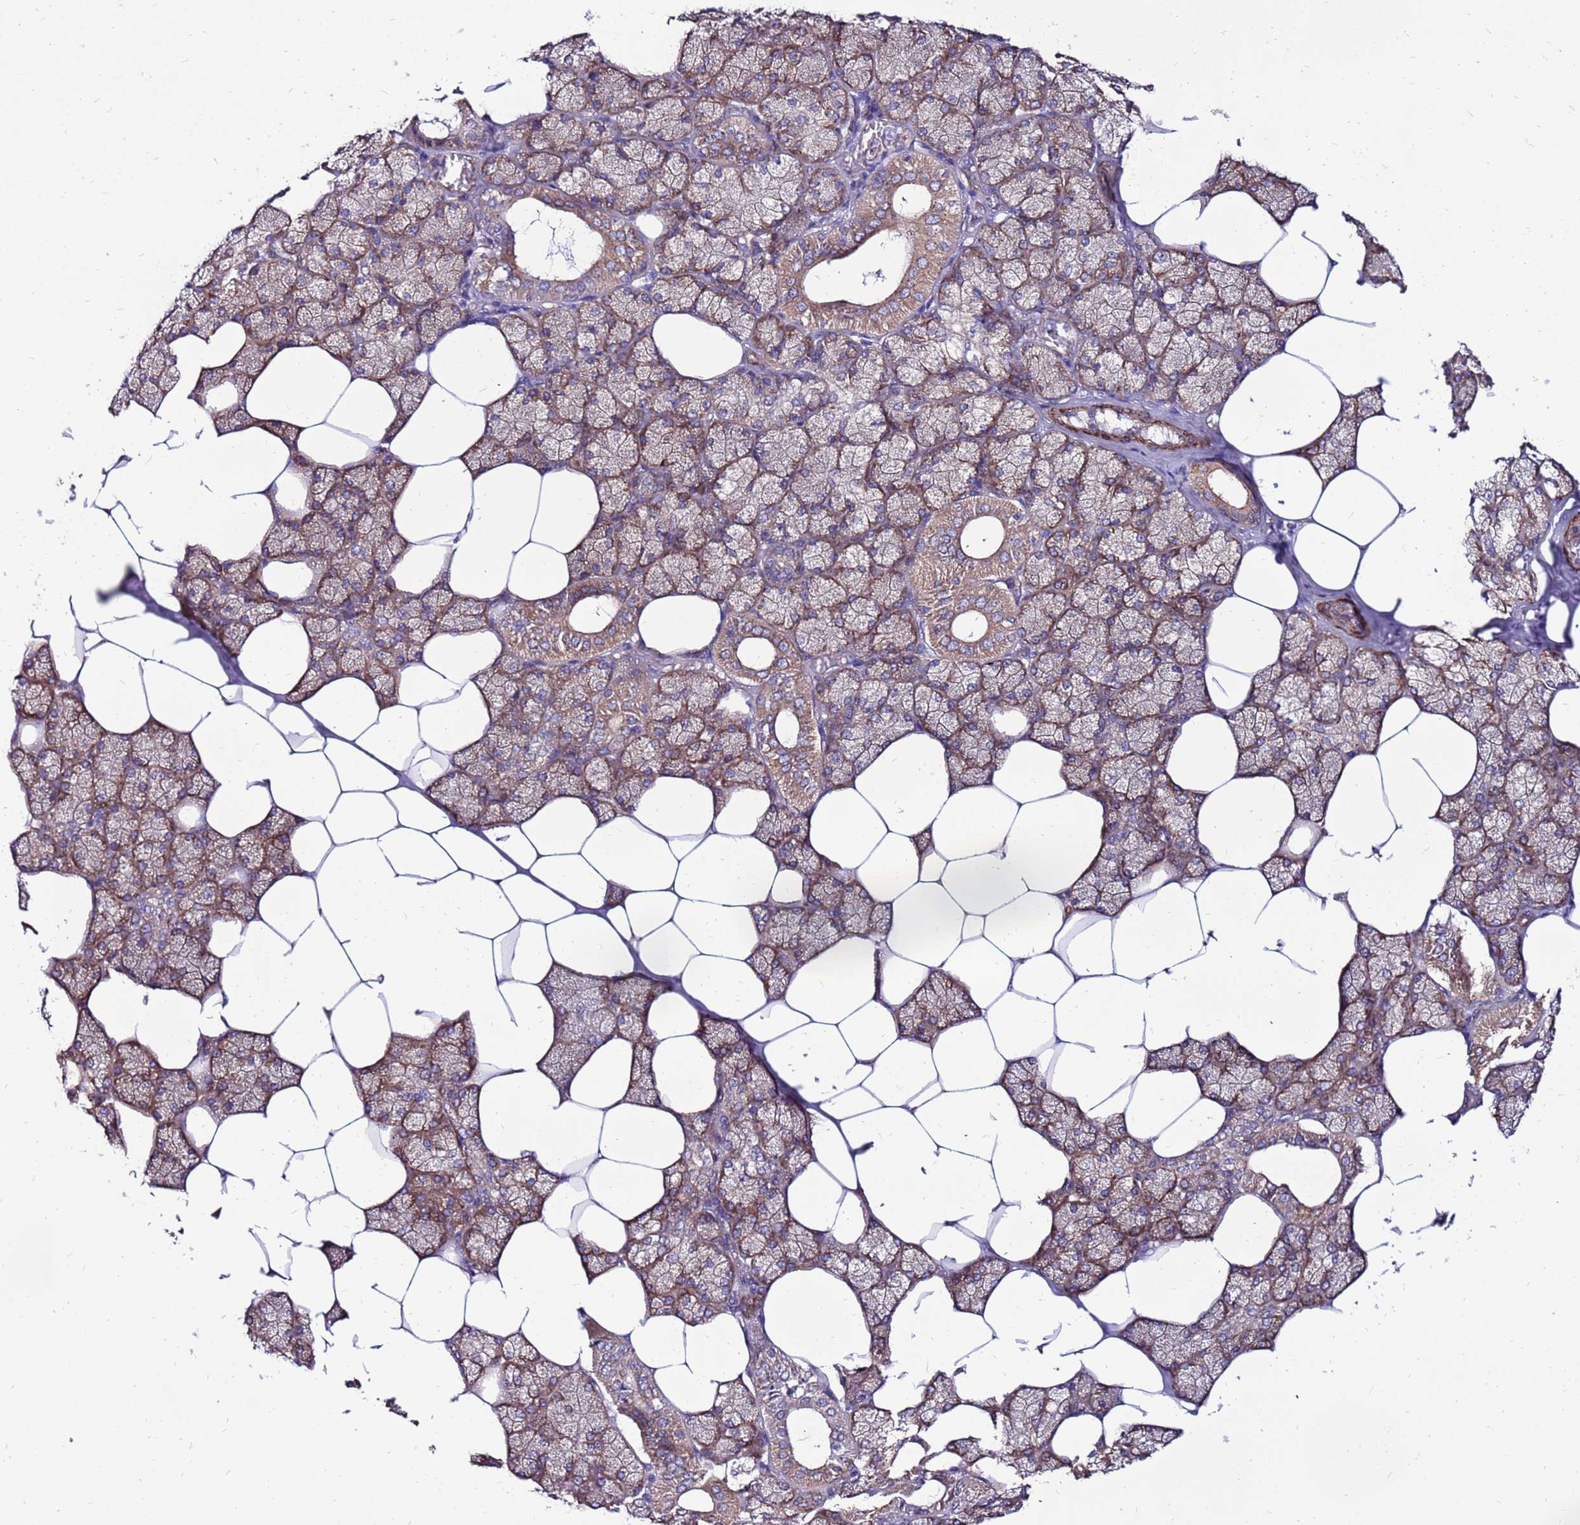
{"staining": {"intensity": "moderate", "quantity": ">75%", "location": "cytoplasmic/membranous"}, "tissue": "salivary gland", "cell_type": "Glandular cells", "image_type": "normal", "snomed": [{"axis": "morphology", "description": "Normal tissue, NOS"}, {"axis": "topography", "description": "Salivary gland"}], "caption": "Moderate cytoplasmic/membranous protein expression is identified in approximately >75% of glandular cells in salivary gland.", "gene": "EI24", "patient": {"sex": "male", "age": 62}}